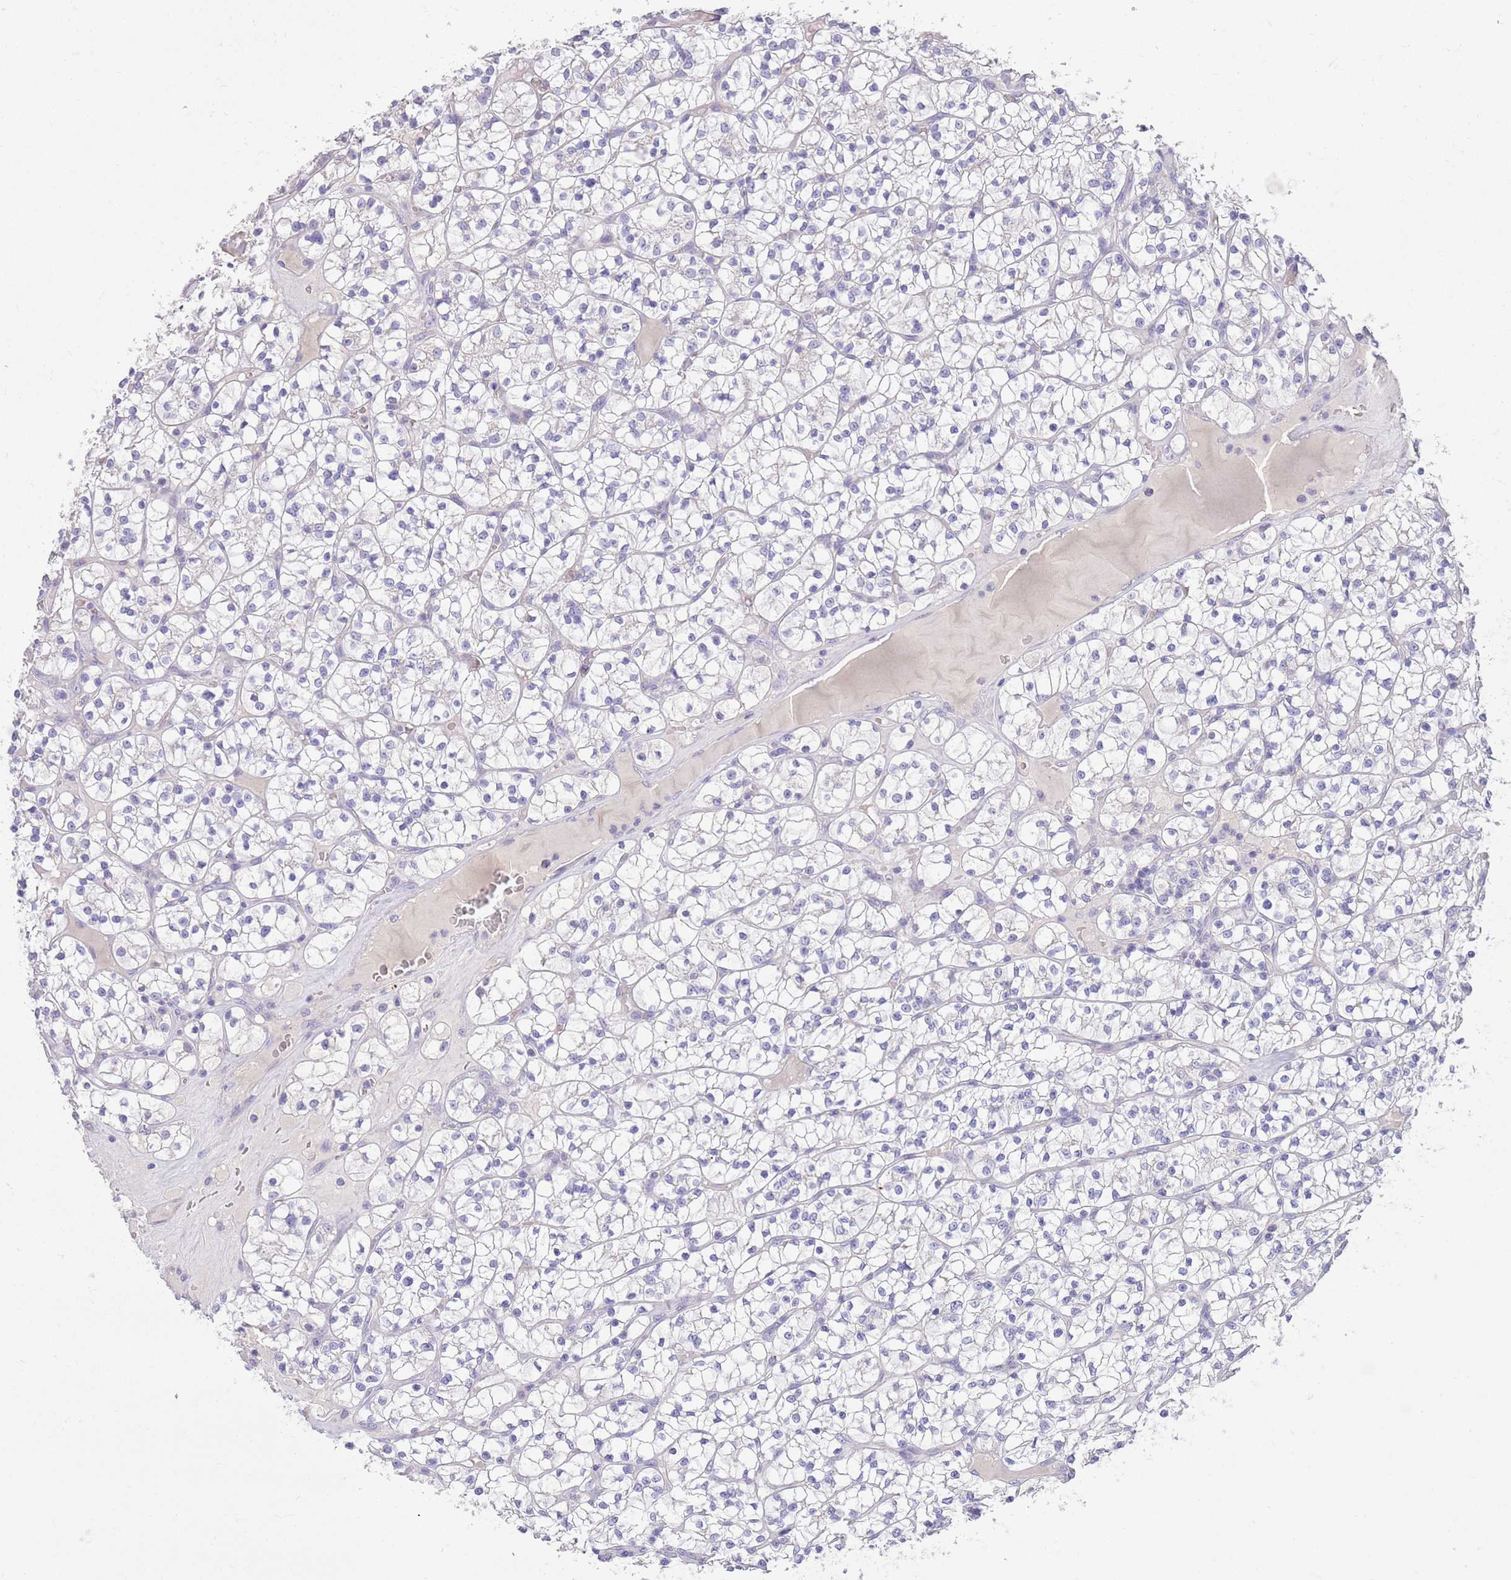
{"staining": {"intensity": "negative", "quantity": "none", "location": "none"}, "tissue": "renal cancer", "cell_type": "Tumor cells", "image_type": "cancer", "snomed": [{"axis": "morphology", "description": "Adenocarcinoma, NOS"}, {"axis": "topography", "description": "Kidney"}], "caption": "The micrograph displays no significant staining in tumor cells of adenocarcinoma (renal).", "gene": "SFTPA1", "patient": {"sex": "female", "age": 64}}